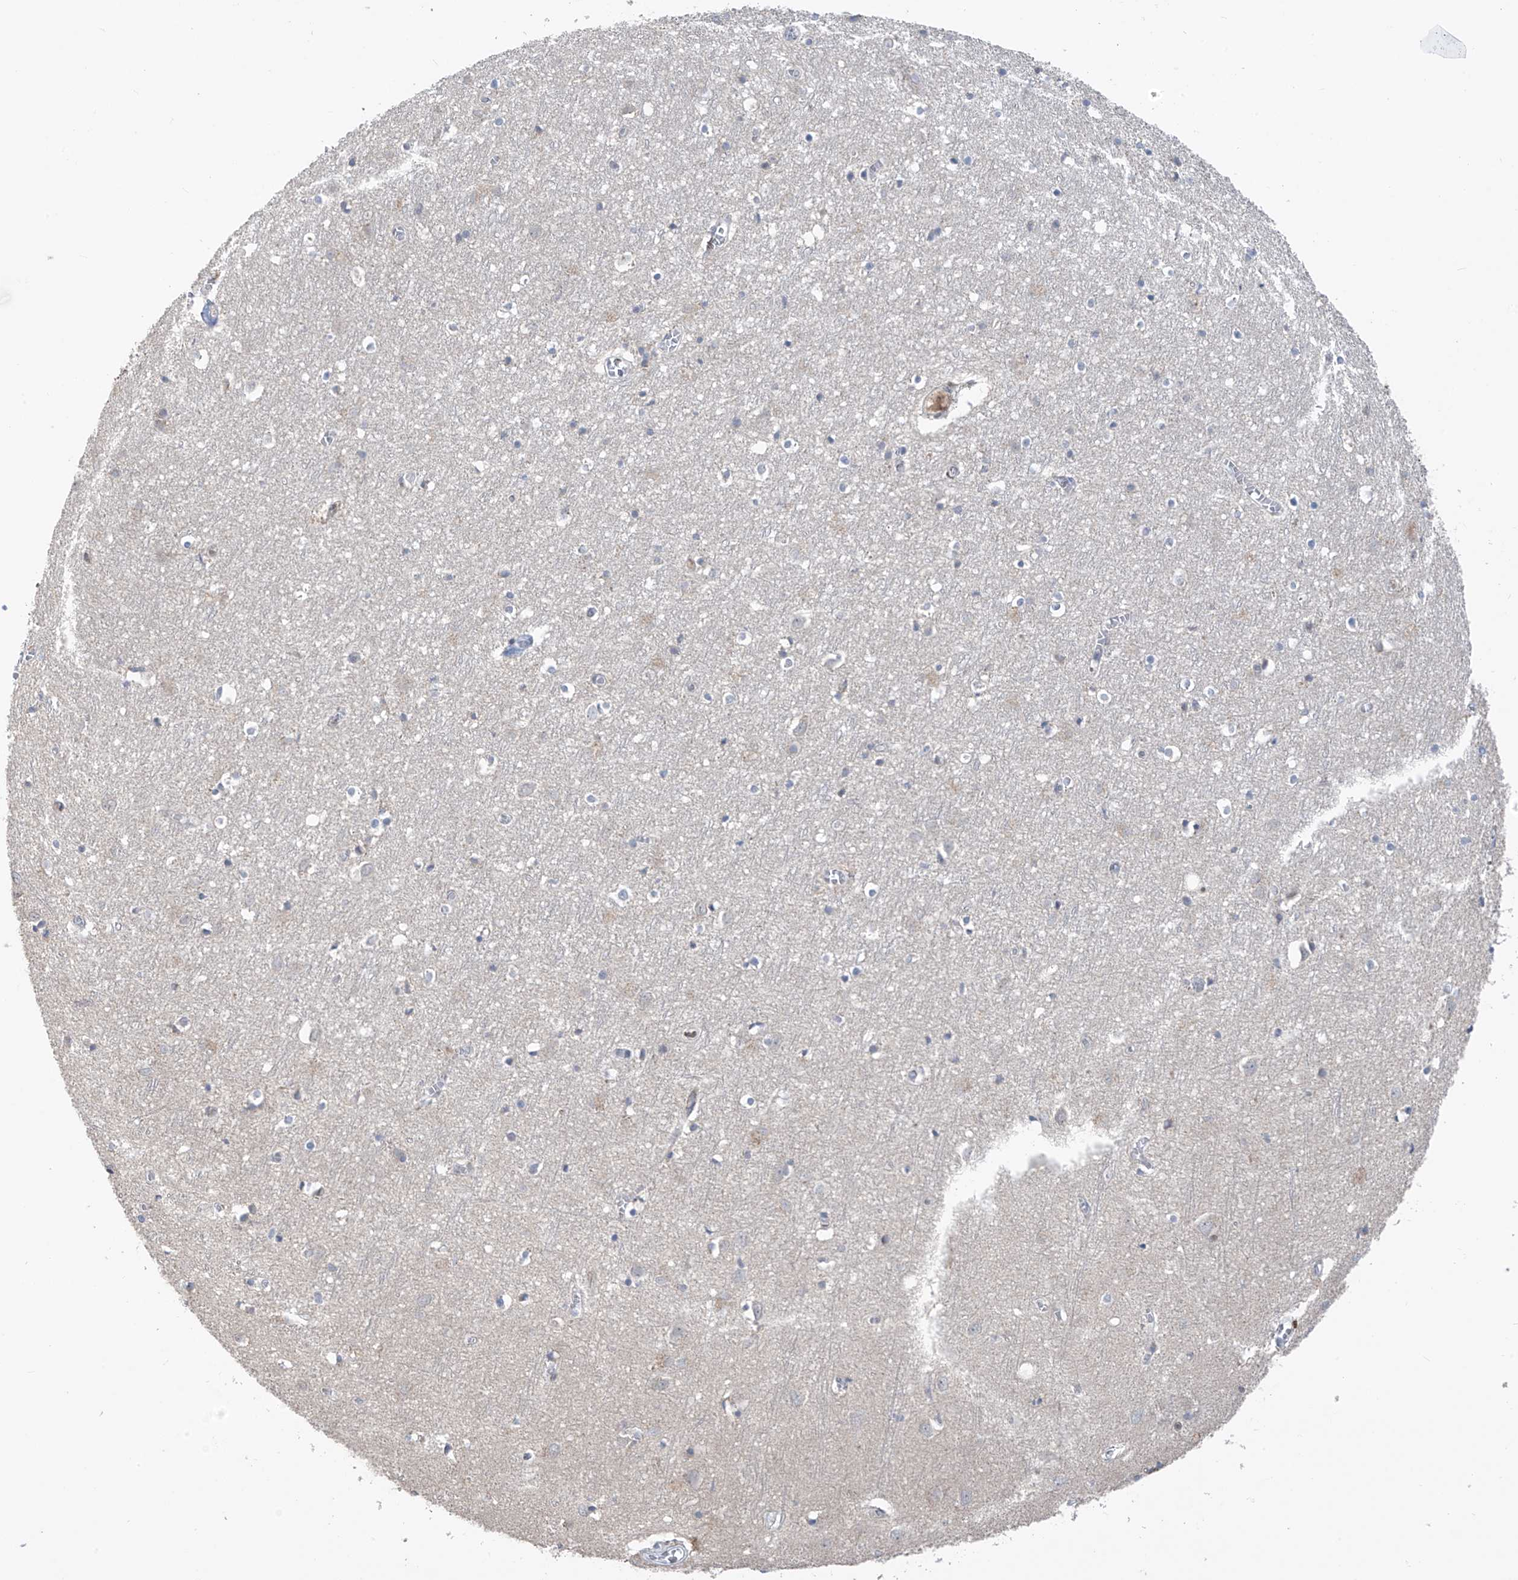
{"staining": {"intensity": "negative", "quantity": "none", "location": "none"}, "tissue": "cerebral cortex", "cell_type": "Endothelial cells", "image_type": "normal", "snomed": [{"axis": "morphology", "description": "Normal tissue, NOS"}, {"axis": "topography", "description": "Cerebral cortex"}], "caption": "High power microscopy photomicrograph of an immunohistochemistry (IHC) image of normal cerebral cortex, revealing no significant staining in endothelial cells. Nuclei are stained in blue.", "gene": "CYP4V2", "patient": {"sex": "female", "age": 64}}